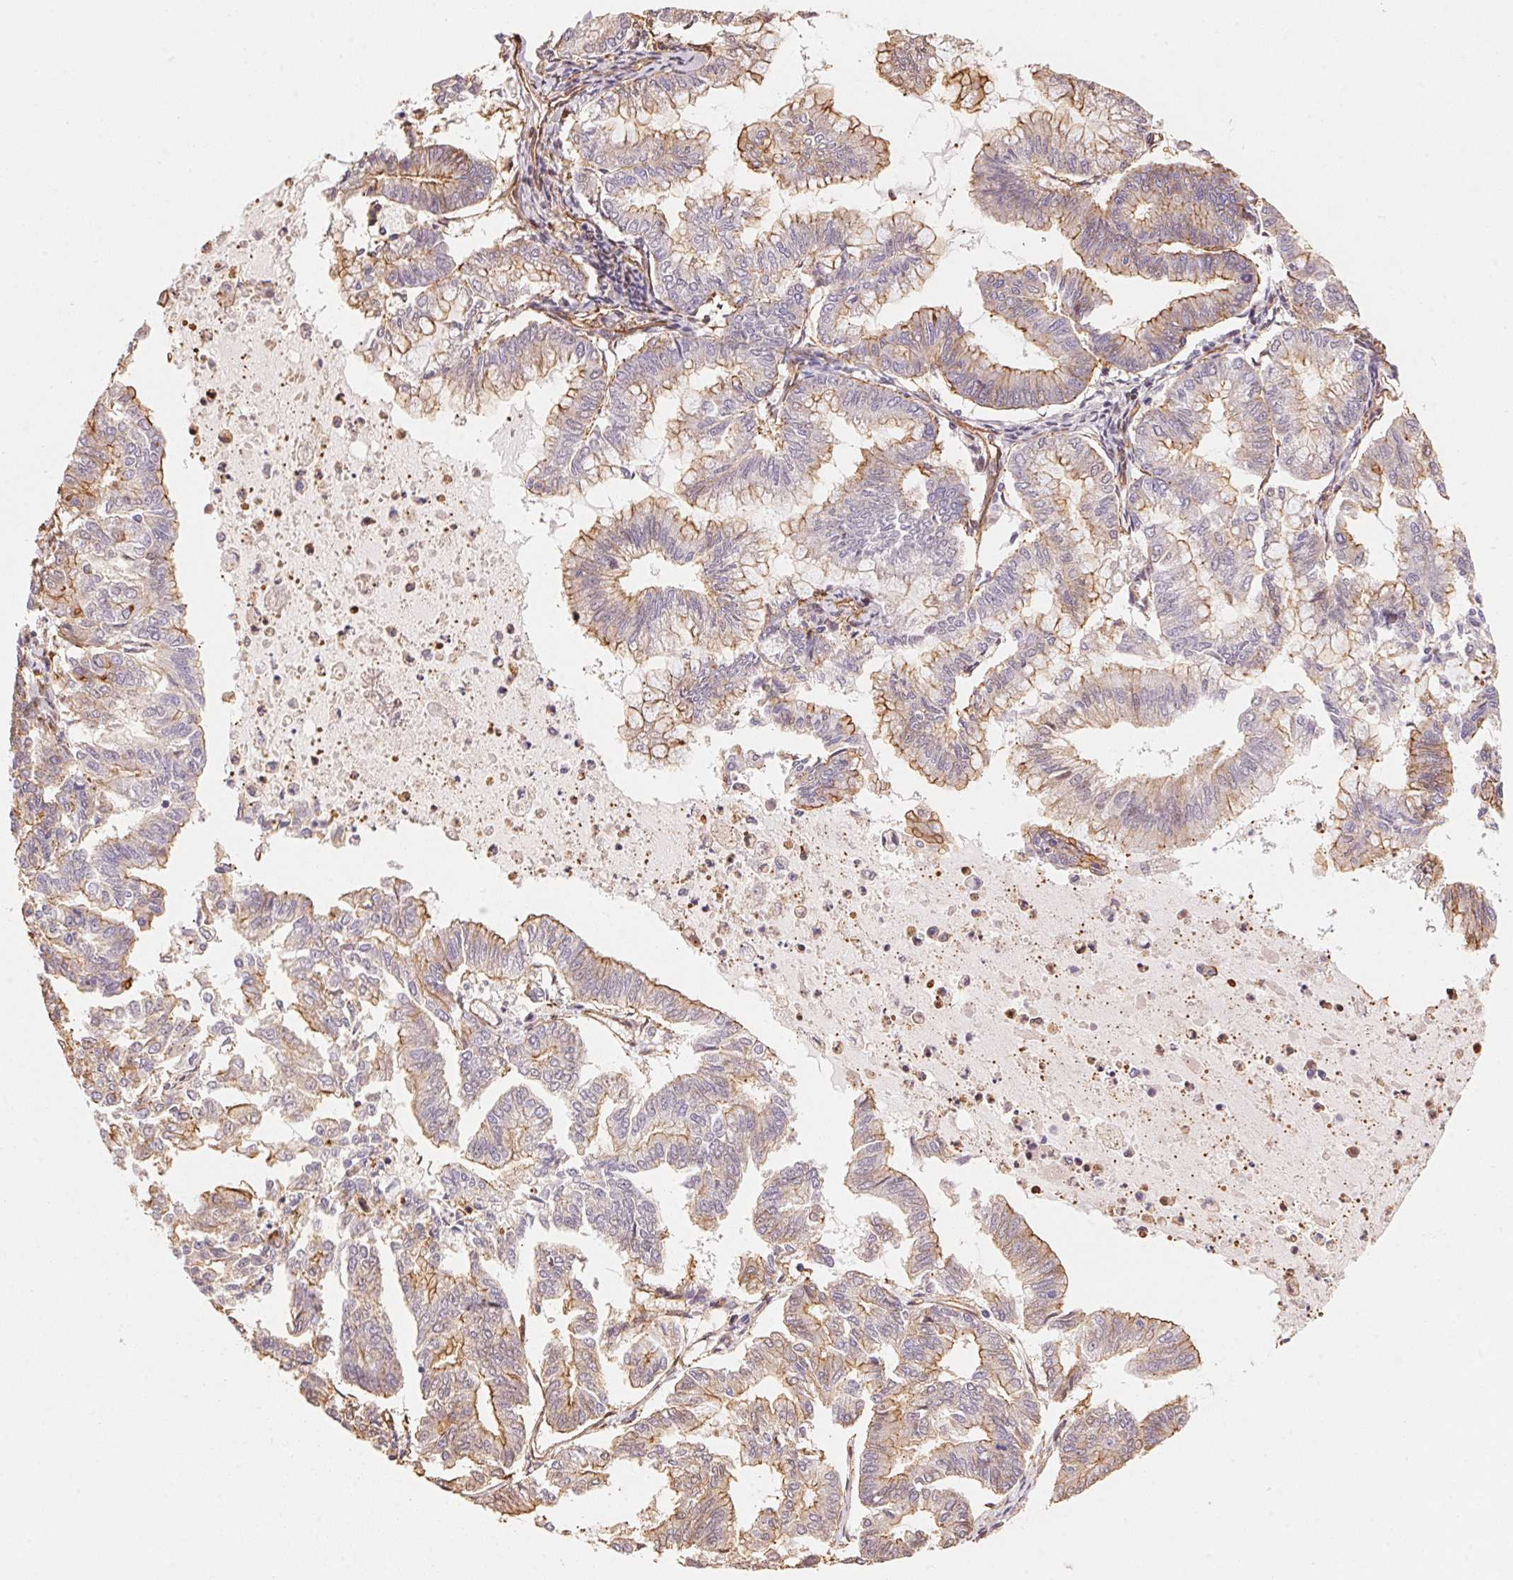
{"staining": {"intensity": "moderate", "quantity": "25%-75%", "location": "cytoplasmic/membranous"}, "tissue": "endometrial cancer", "cell_type": "Tumor cells", "image_type": "cancer", "snomed": [{"axis": "morphology", "description": "Adenocarcinoma, NOS"}, {"axis": "topography", "description": "Endometrium"}], "caption": "Protein analysis of endometrial cancer tissue displays moderate cytoplasmic/membranous staining in about 25%-75% of tumor cells.", "gene": "FRAS1", "patient": {"sex": "female", "age": 79}}